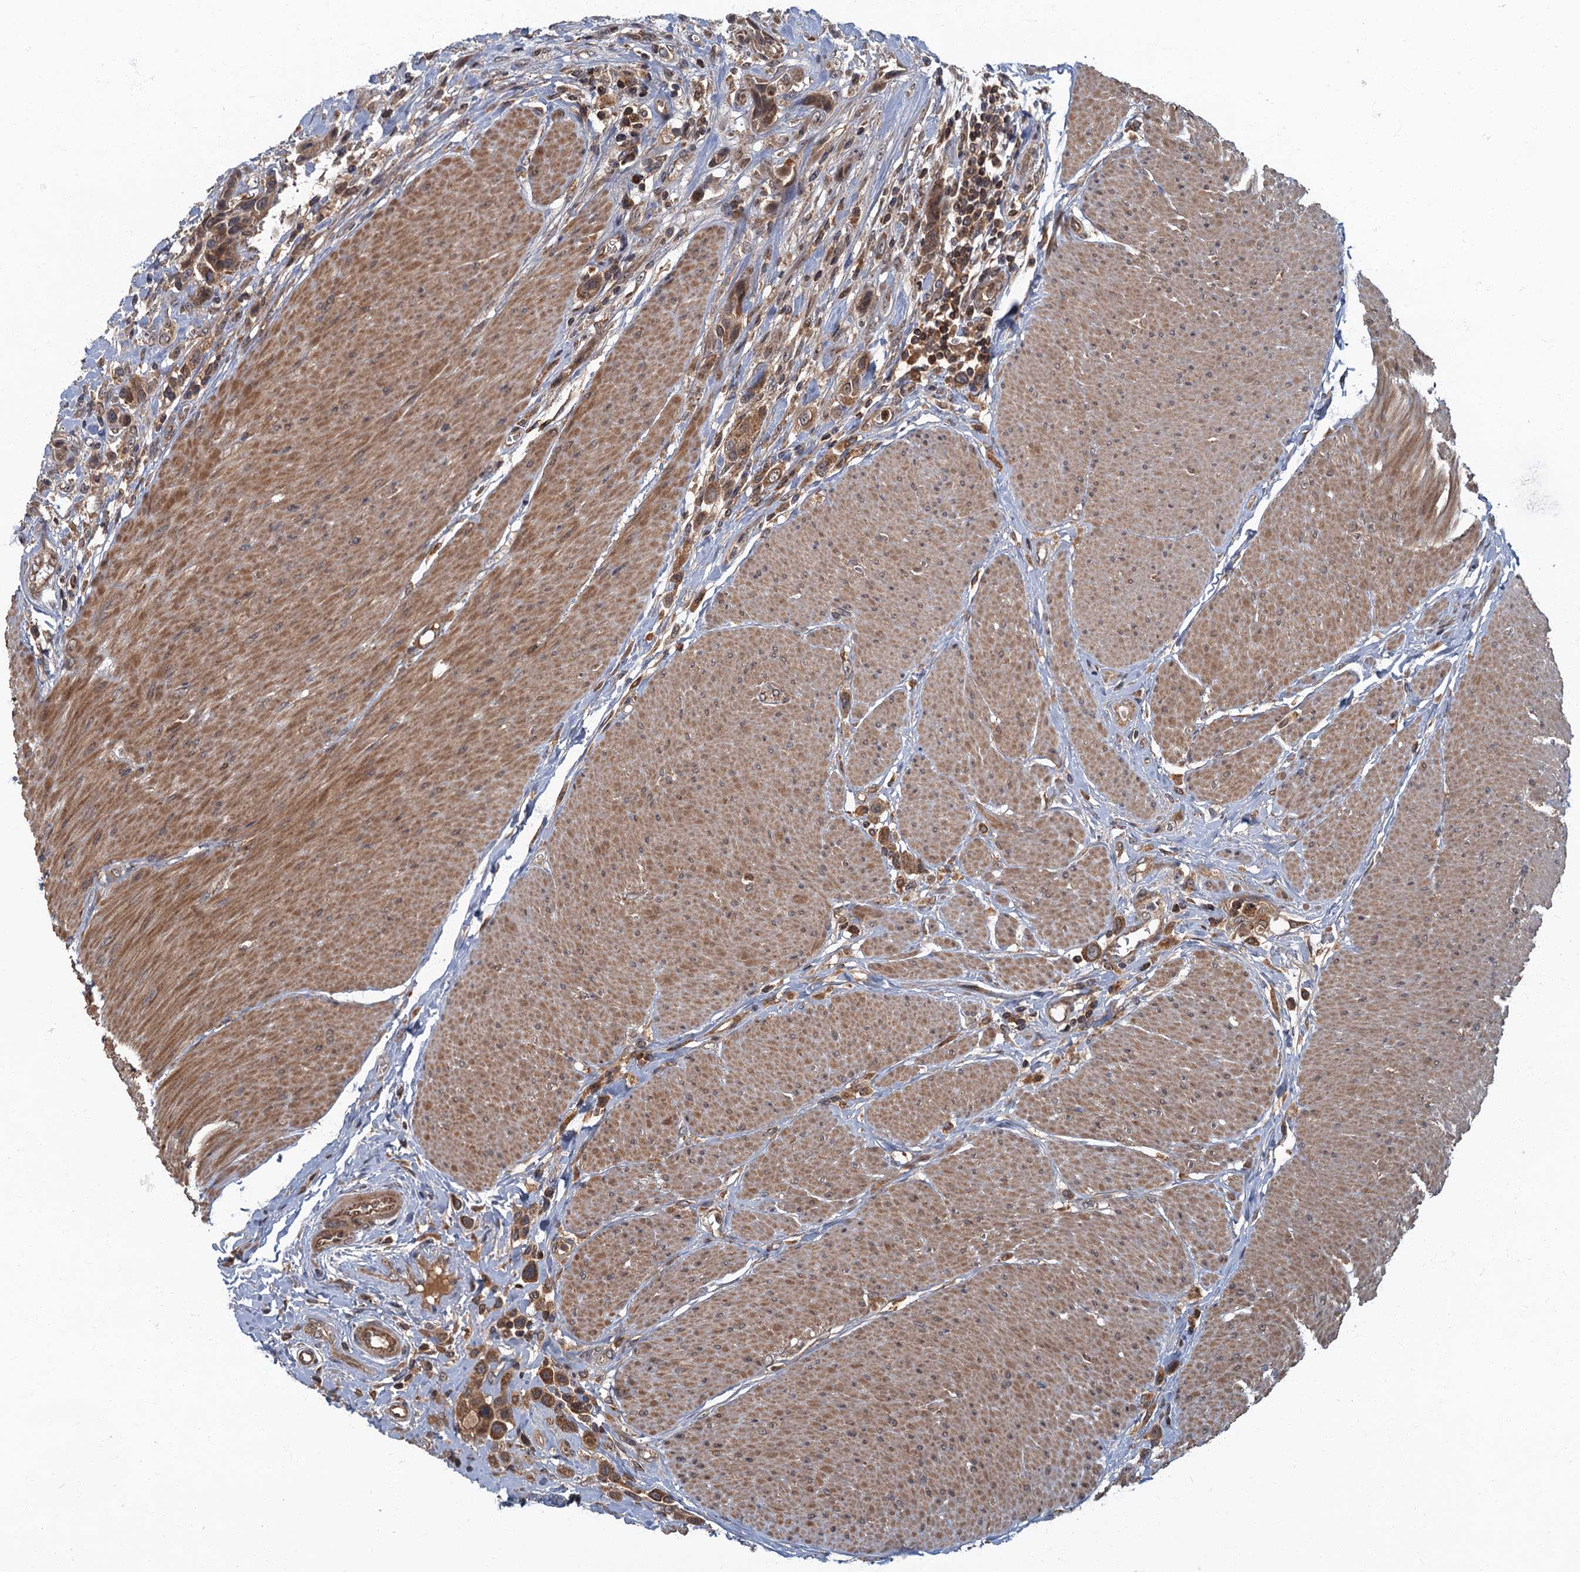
{"staining": {"intensity": "moderate", "quantity": ">75%", "location": "cytoplasmic/membranous"}, "tissue": "urothelial cancer", "cell_type": "Tumor cells", "image_type": "cancer", "snomed": [{"axis": "morphology", "description": "Urothelial carcinoma, High grade"}, {"axis": "topography", "description": "Urinary bladder"}], "caption": "This micrograph shows urothelial cancer stained with immunohistochemistry (IHC) to label a protein in brown. The cytoplasmic/membranous of tumor cells show moderate positivity for the protein. Nuclei are counter-stained blue.", "gene": "SLC11A2", "patient": {"sex": "male", "age": 50}}